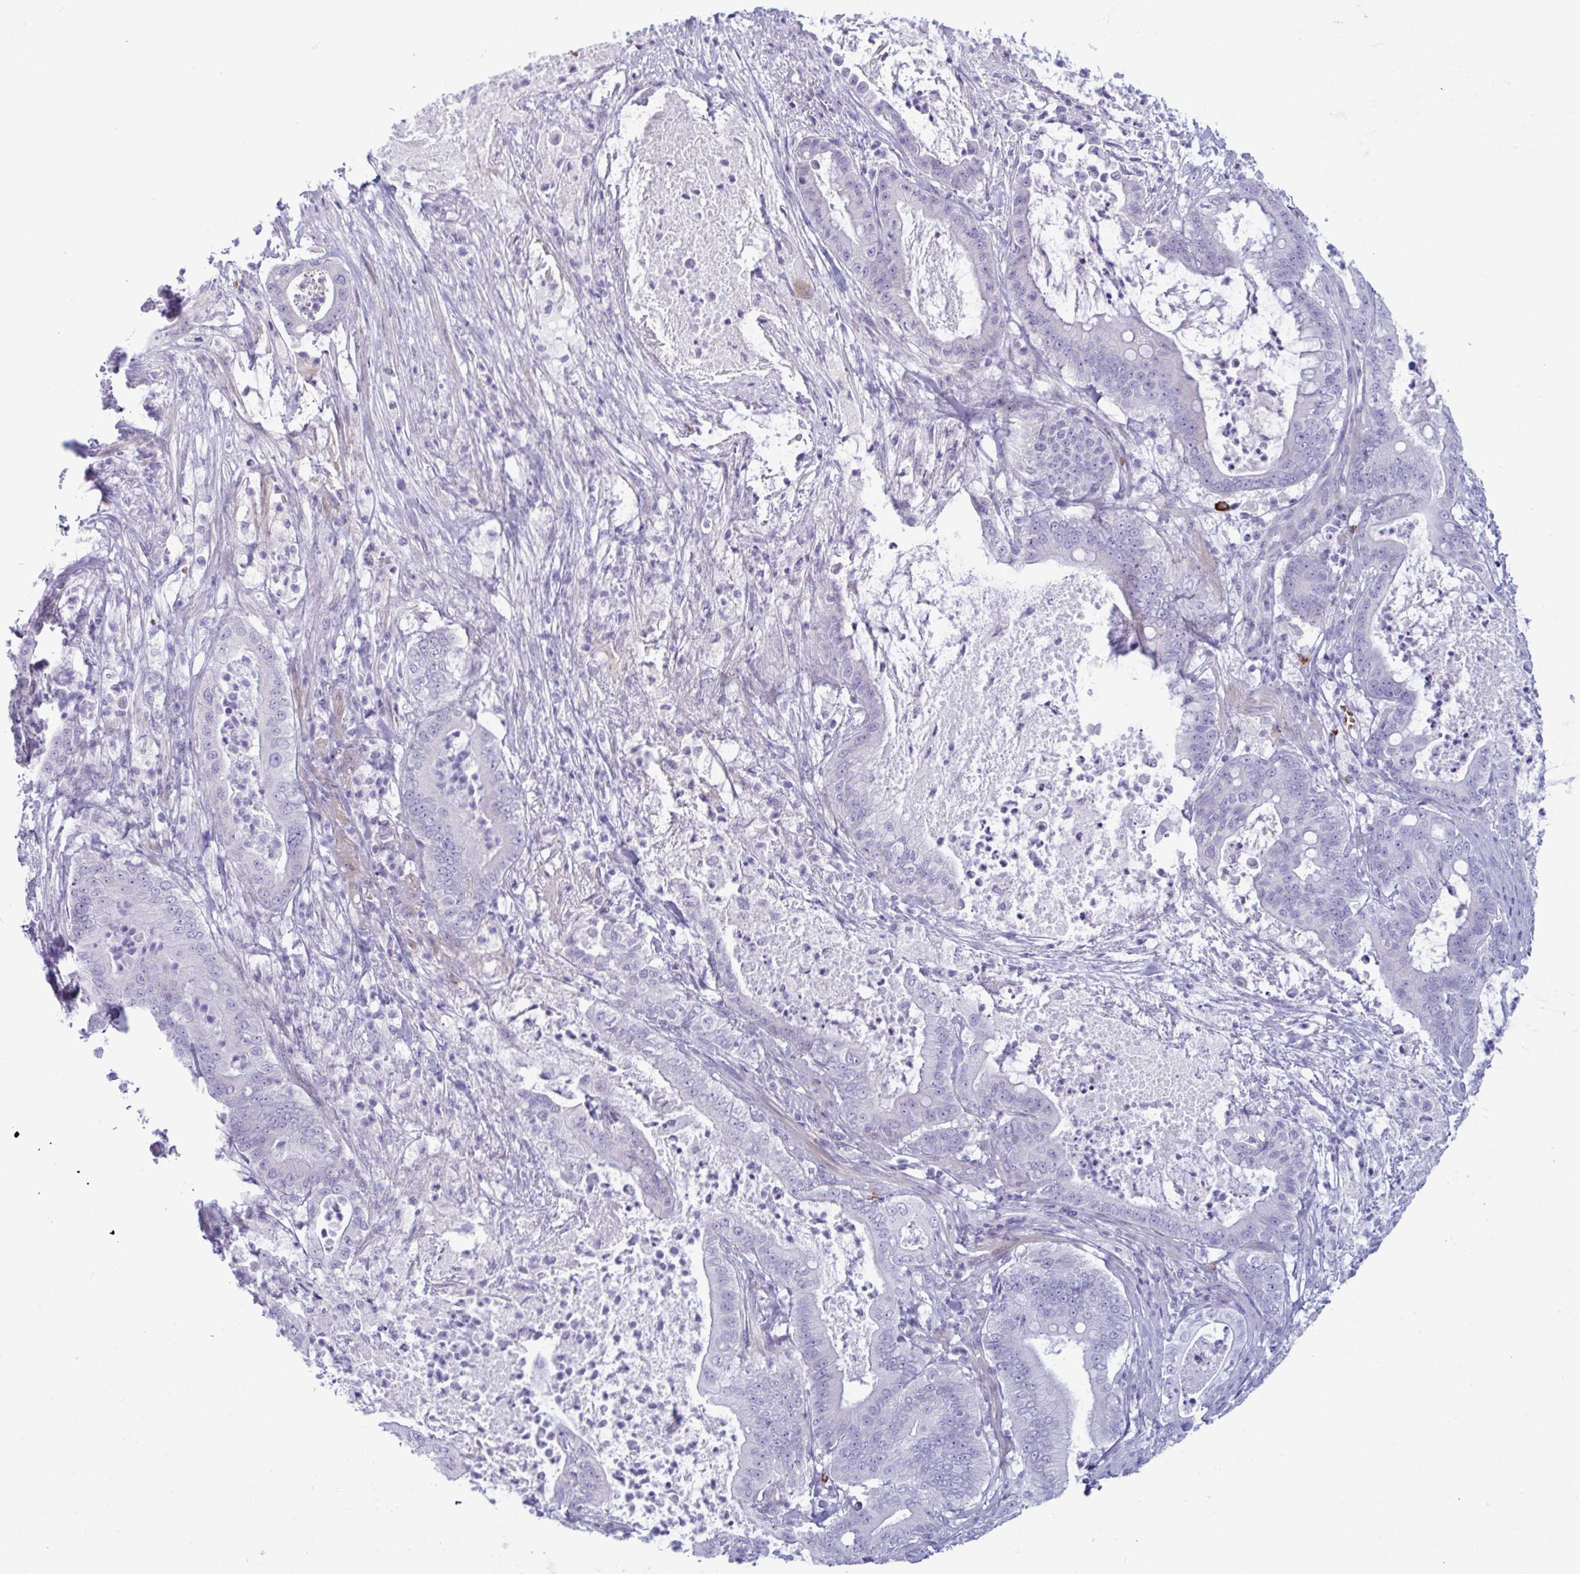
{"staining": {"intensity": "negative", "quantity": "none", "location": "none"}, "tissue": "pancreatic cancer", "cell_type": "Tumor cells", "image_type": "cancer", "snomed": [{"axis": "morphology", "description": "Adenocarcinoma, NOS"}, {"axis": "topography", "description": "Pancreas"}], "caption": "IHC photomicrograph of human pancreatic cancer (adenocarcinoma) stained for a protein (brown), which exhibits no positivity in tumor cells. Nuclei are stained in blue.", "gene": "ZNF684", "patient": {"sex": "male", "age": 71}}